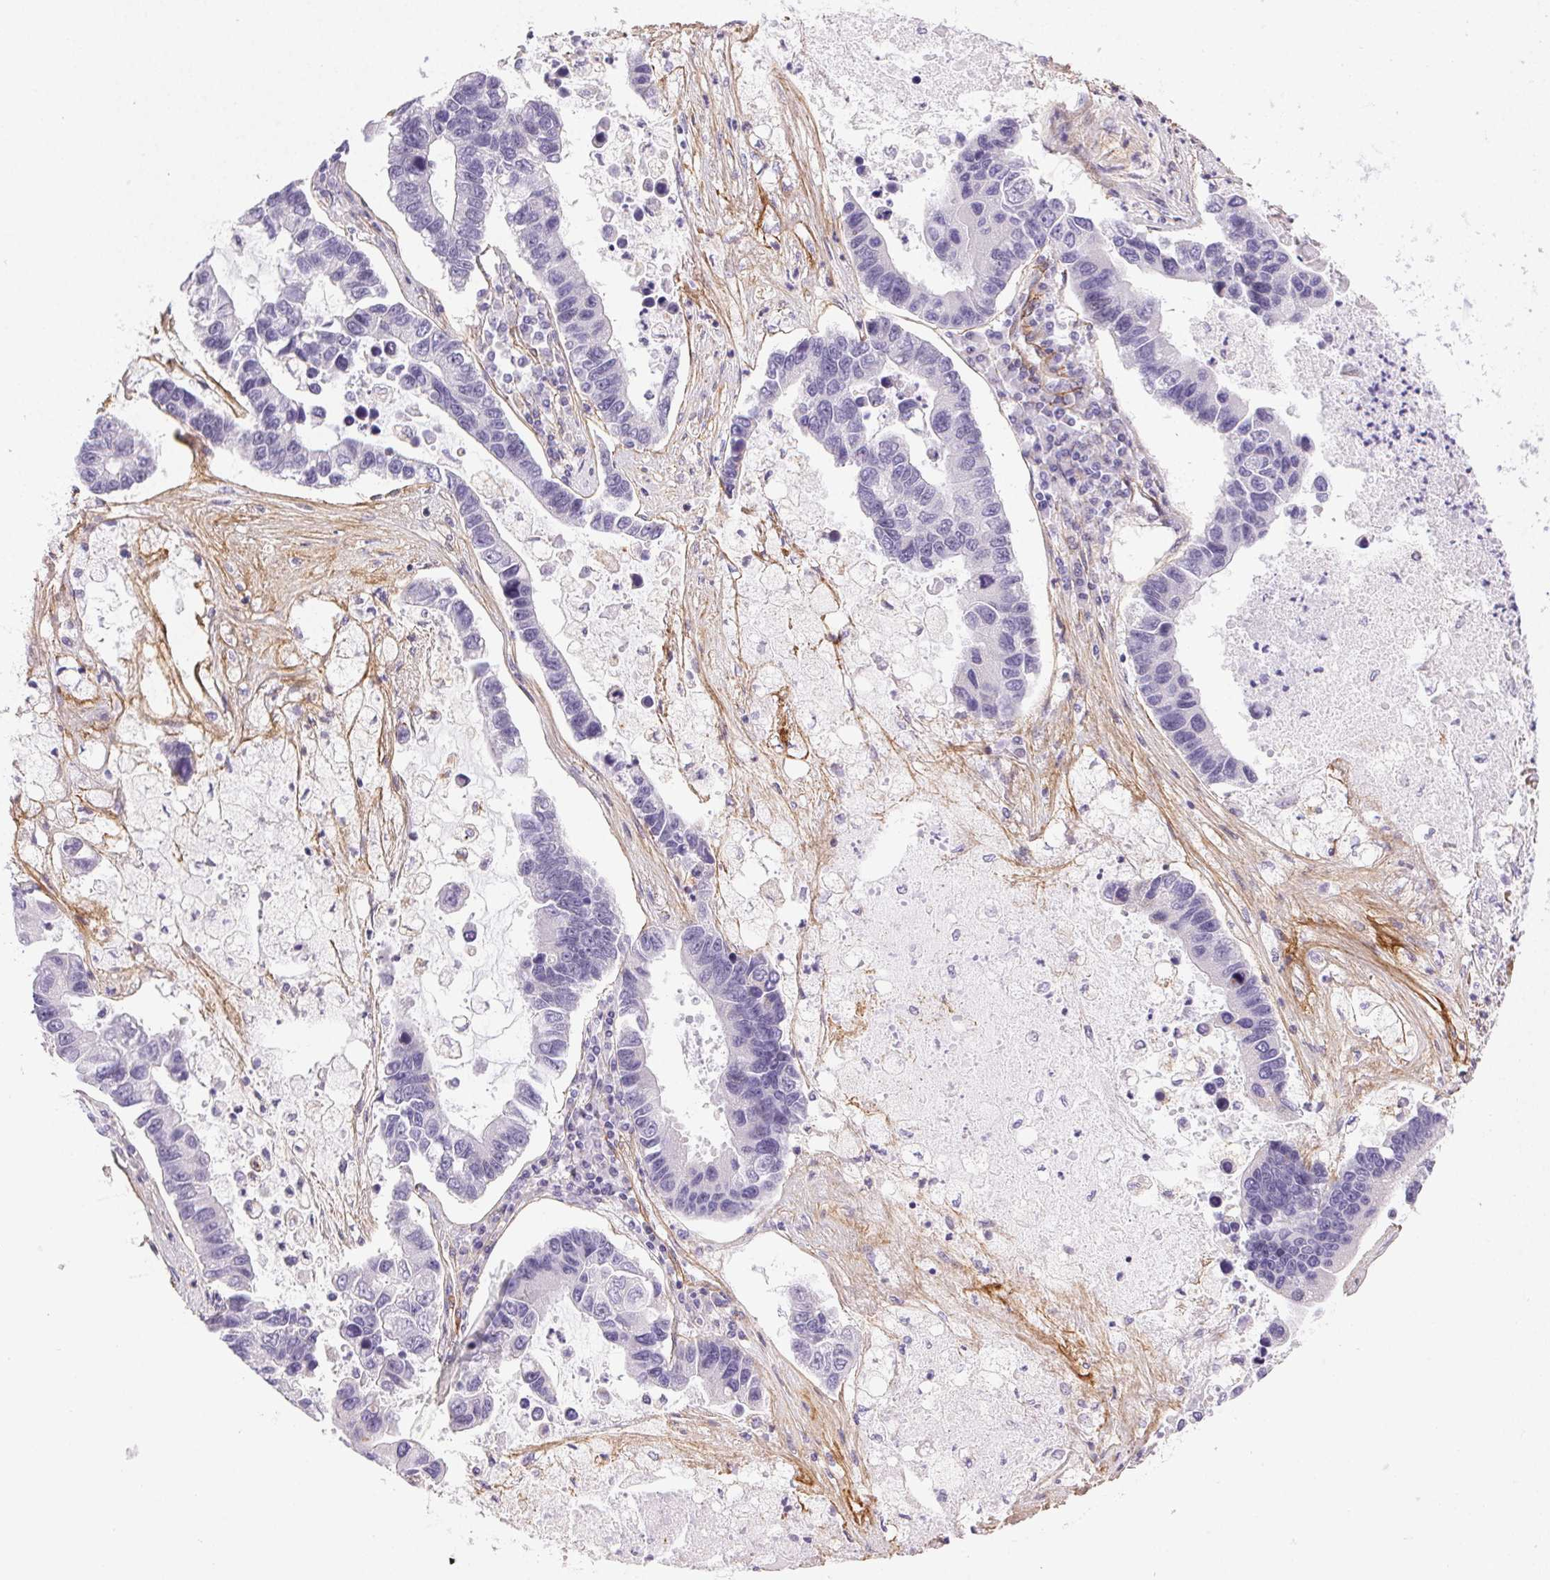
{"staining": {"intensity": "negative", "quantity": "none", "location": "none"}, "tissue": "lung cancer", "cell_type": "Tumor cells", "image_type": "cancer", "snomed": [{"axis": "morphology", "description": "Adenocarcinoma, NOS"}, {"axis": "topography", "description": "Bronchus"}, {"axis": "topography", "description": "Lung"}], "caption": "The image reveals no significant expression in tumor cells of adenocarcinoma (lung). (DAB IHC visualized using brightfield microscopy, high magnification).", "gene": "PDZD2", "patient": {"sex": "female", "age": 51}}